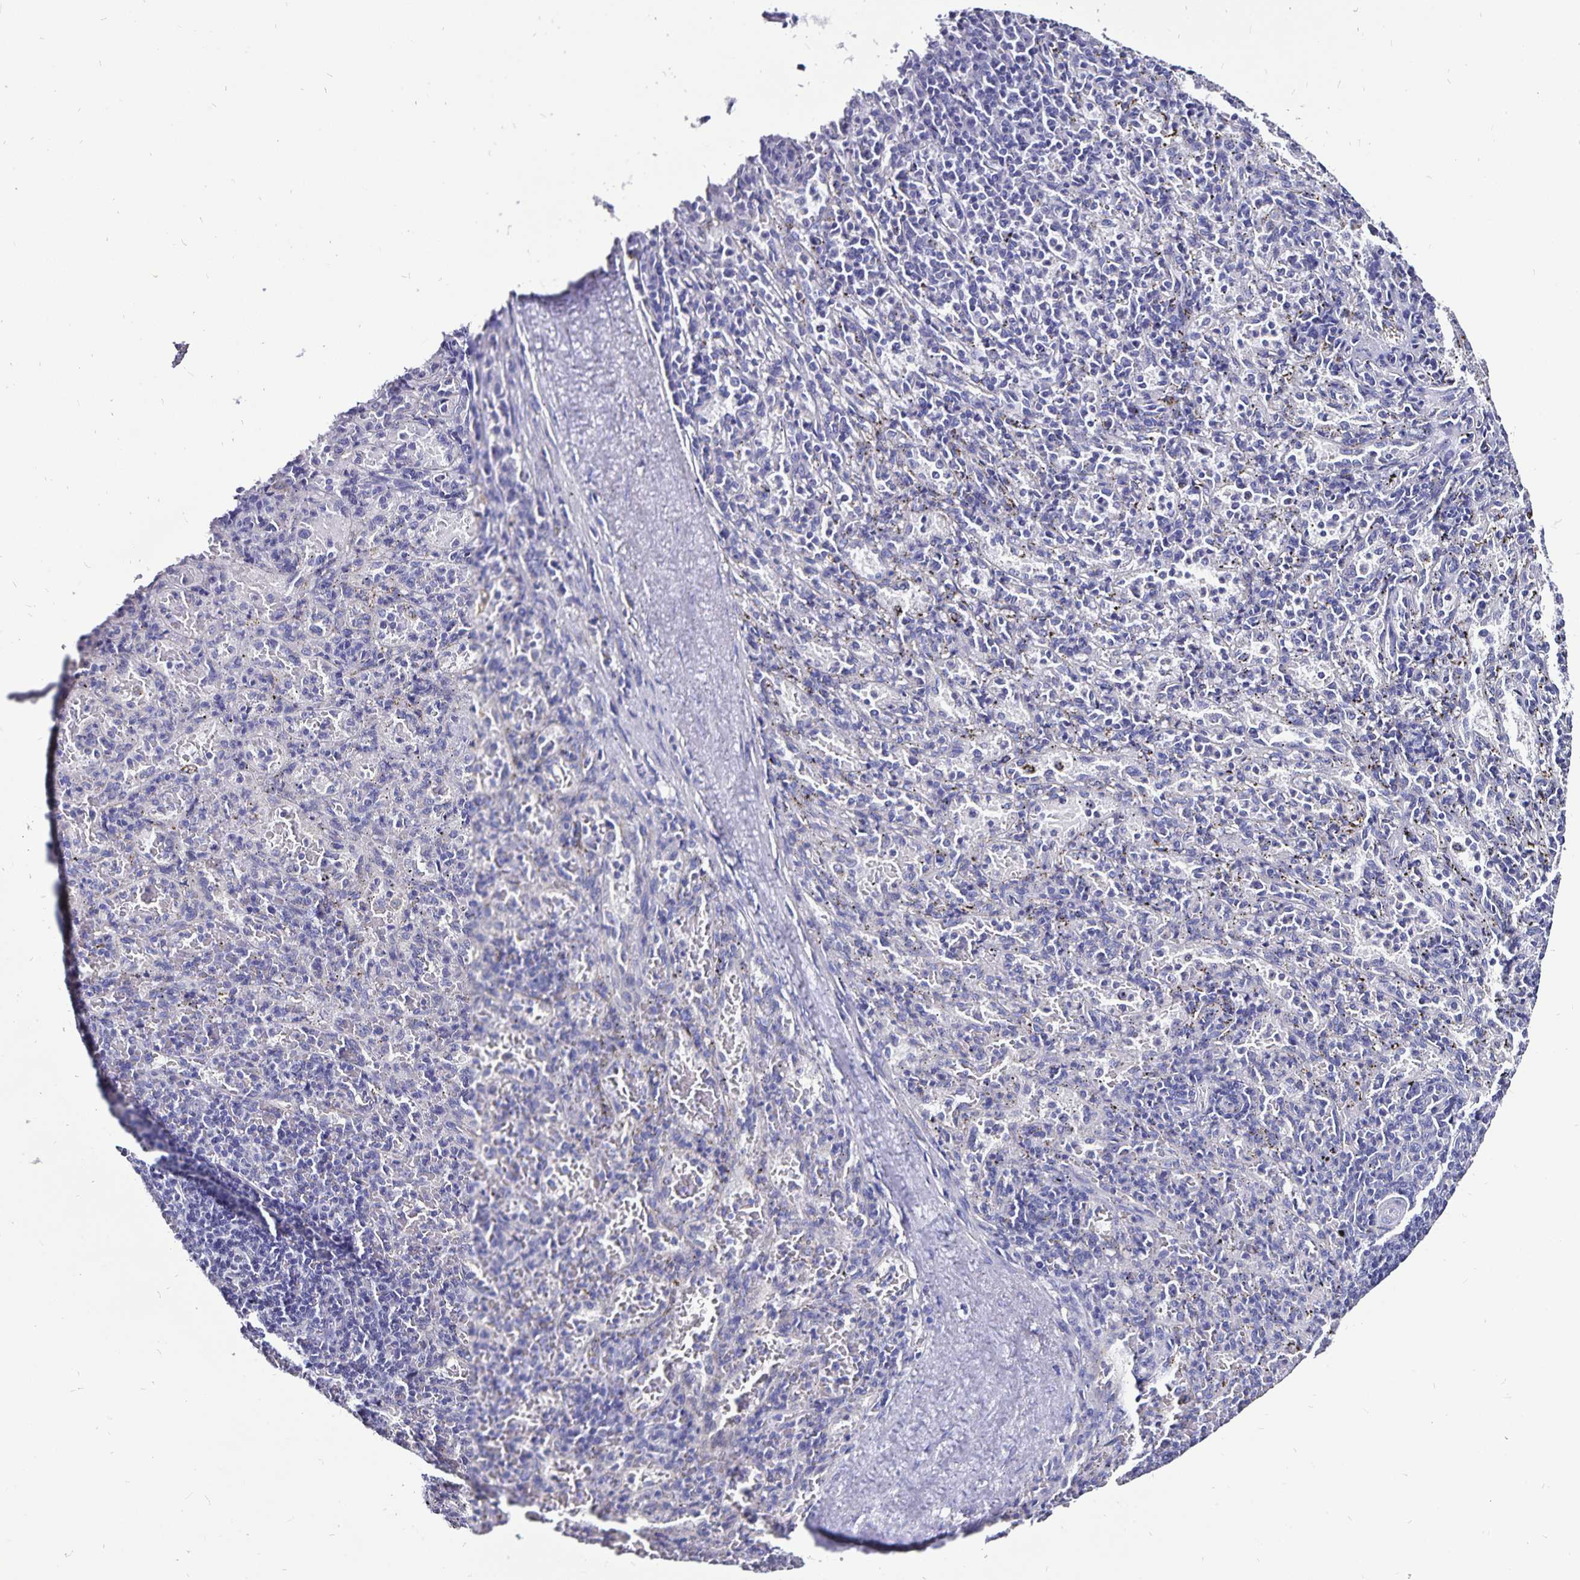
{"staining": {"intensity": "negative", "quantity": "none", "location": "none"}, "tissue": "spleen", "cell_type": "Cells in red pulp", "image_type": "normal", "snomed": [{"axis": "morphology", "description": "Normal tissue, NOS"}, {"axis": "topography", "description": "Spleen"}], "caption": "Immunohistochemical staining of unremarkable spleen reveals no significant positivity in cells in red pulp.", "gene": "PLAC1", "patient": {"sex": "male", "age": 57}}